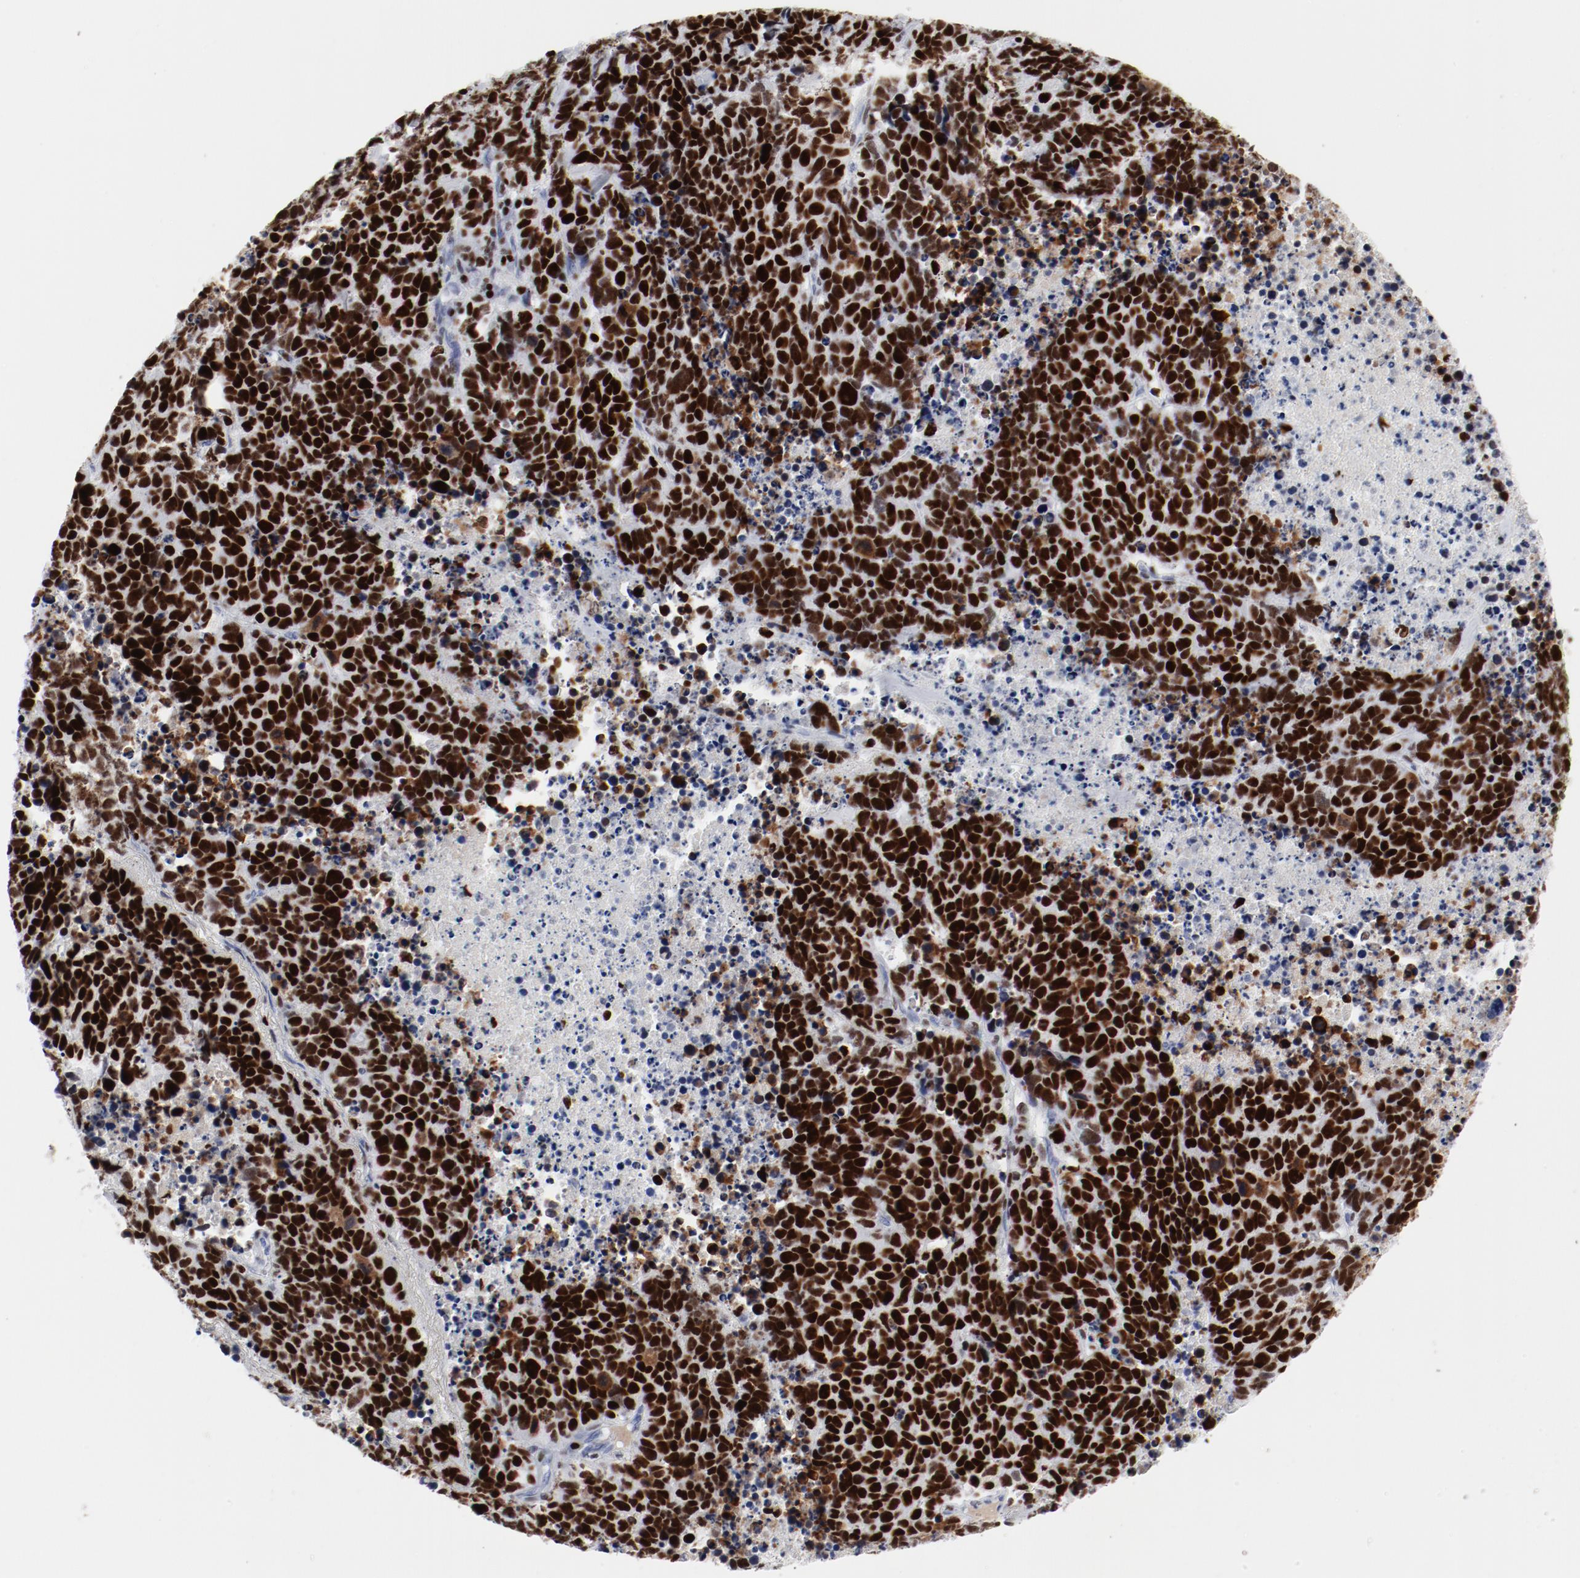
{"staining": {"intensity": "strong", "quantity": ">75%", "location": "nuclear"}, "tissue": "lung cancer", "cell_type": "Tumor cells", "image_type": "cancer", "snomed": [{"axis": "morphology", "description": "Carcinoid, malignant, NOS"}, {"axis": "topography", "description": "Lung"}], "caption": "Lung cancer stained for a protein demonstrates strong nuclear positivity in tumor cells. The staining was performed using DAB (3,3'-diaminobenzidine), with brown indicating positive protein expression. Nuclei are stained blue with hematoxylin.", "gene": "SMARCC2", "patient": {"sex": "male", "age": 60}}